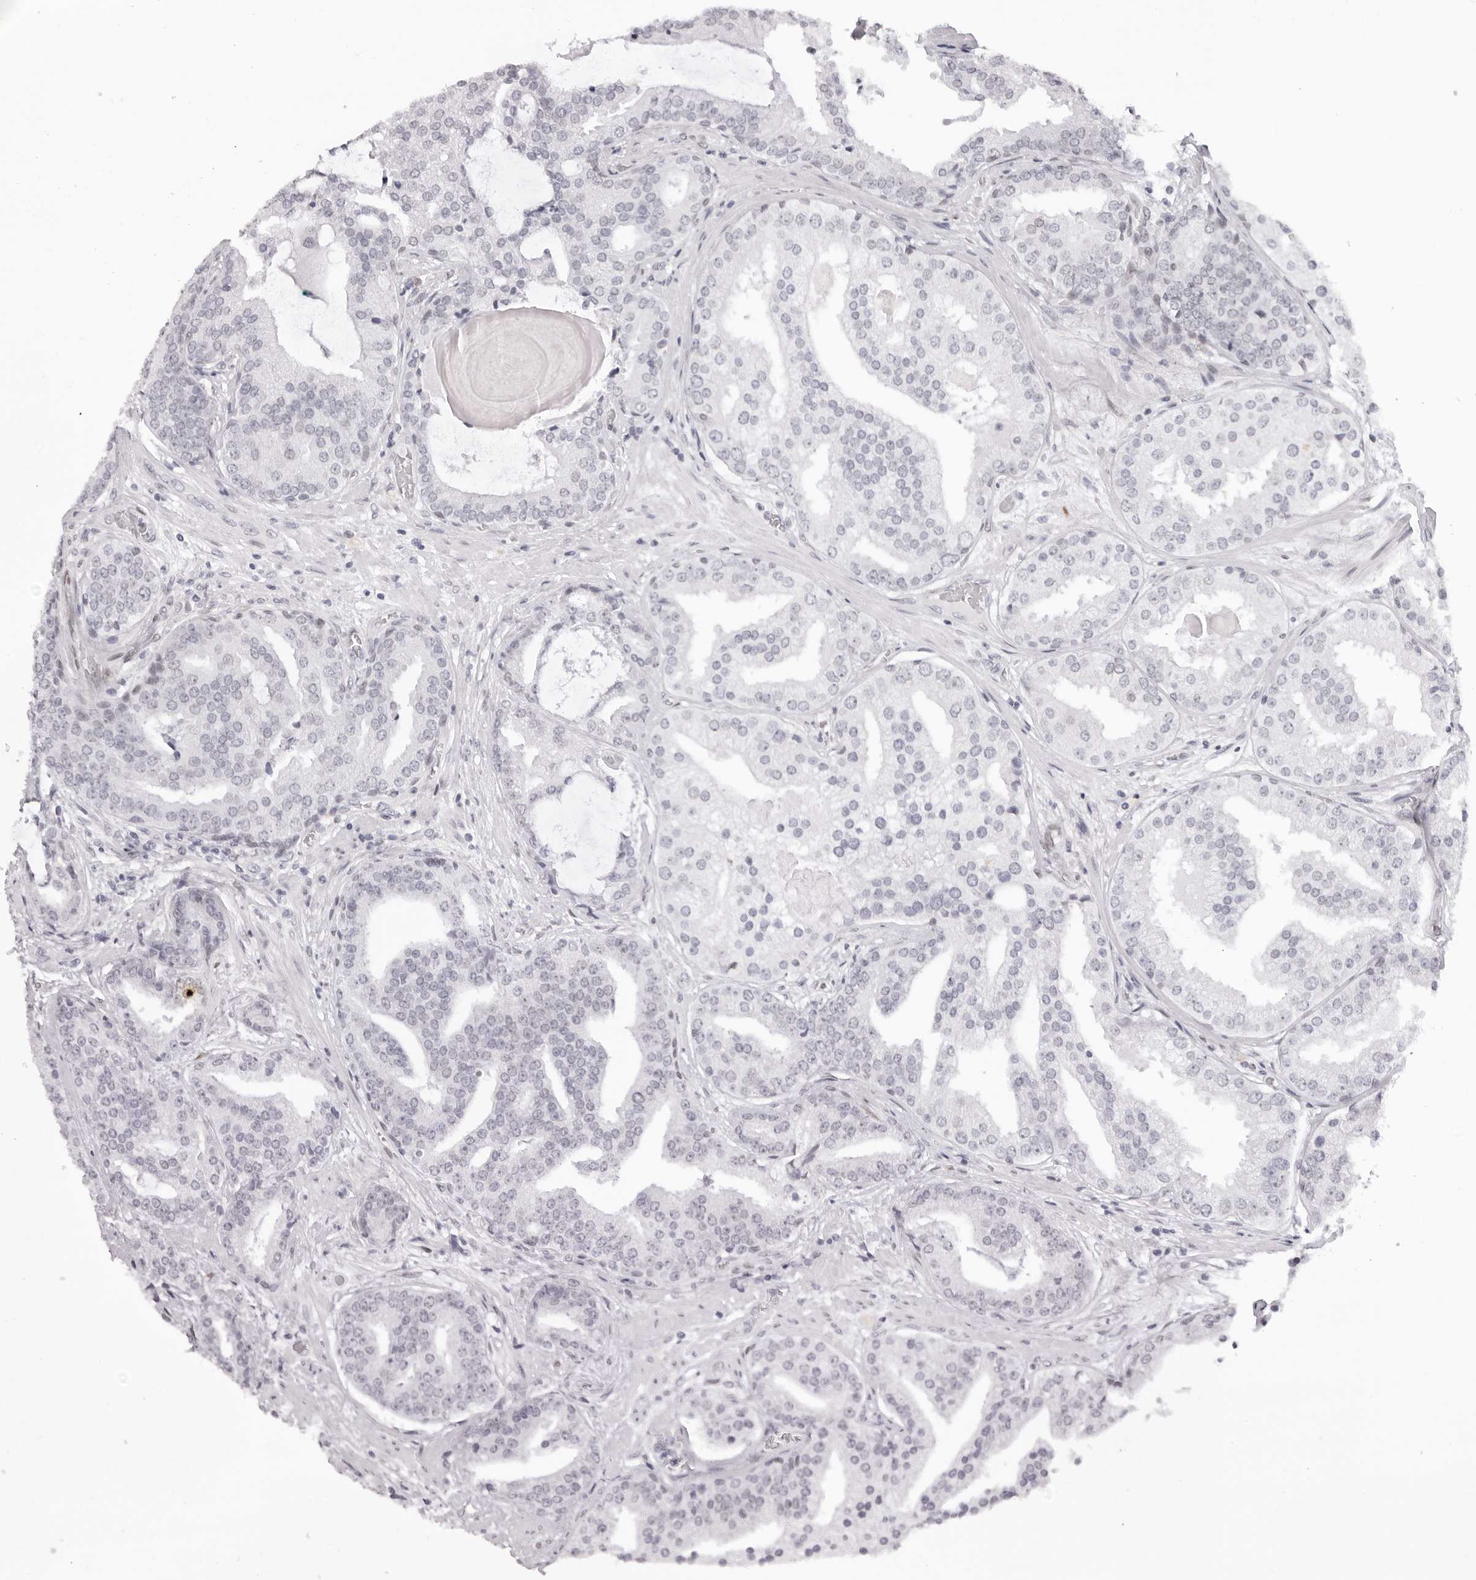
{"staining": {"intensity": "negative", "quantity": "none", "location": "none"}, "tissue": "prostate cancer", "cell_type": "Tumor cells", "image_type": "cancer", "snomed": [{"axis": "morphology", "description": "Adenocarcinoma, Low grade"}, {"axis": "topography", "description": "Prostate"}], "caption": "Tumor cells show no significant protein positivity in adenocarcinoma (low-grade) (prostate).", "gene": "MAFK", "patient": {"sex": "male", "age": 67}}